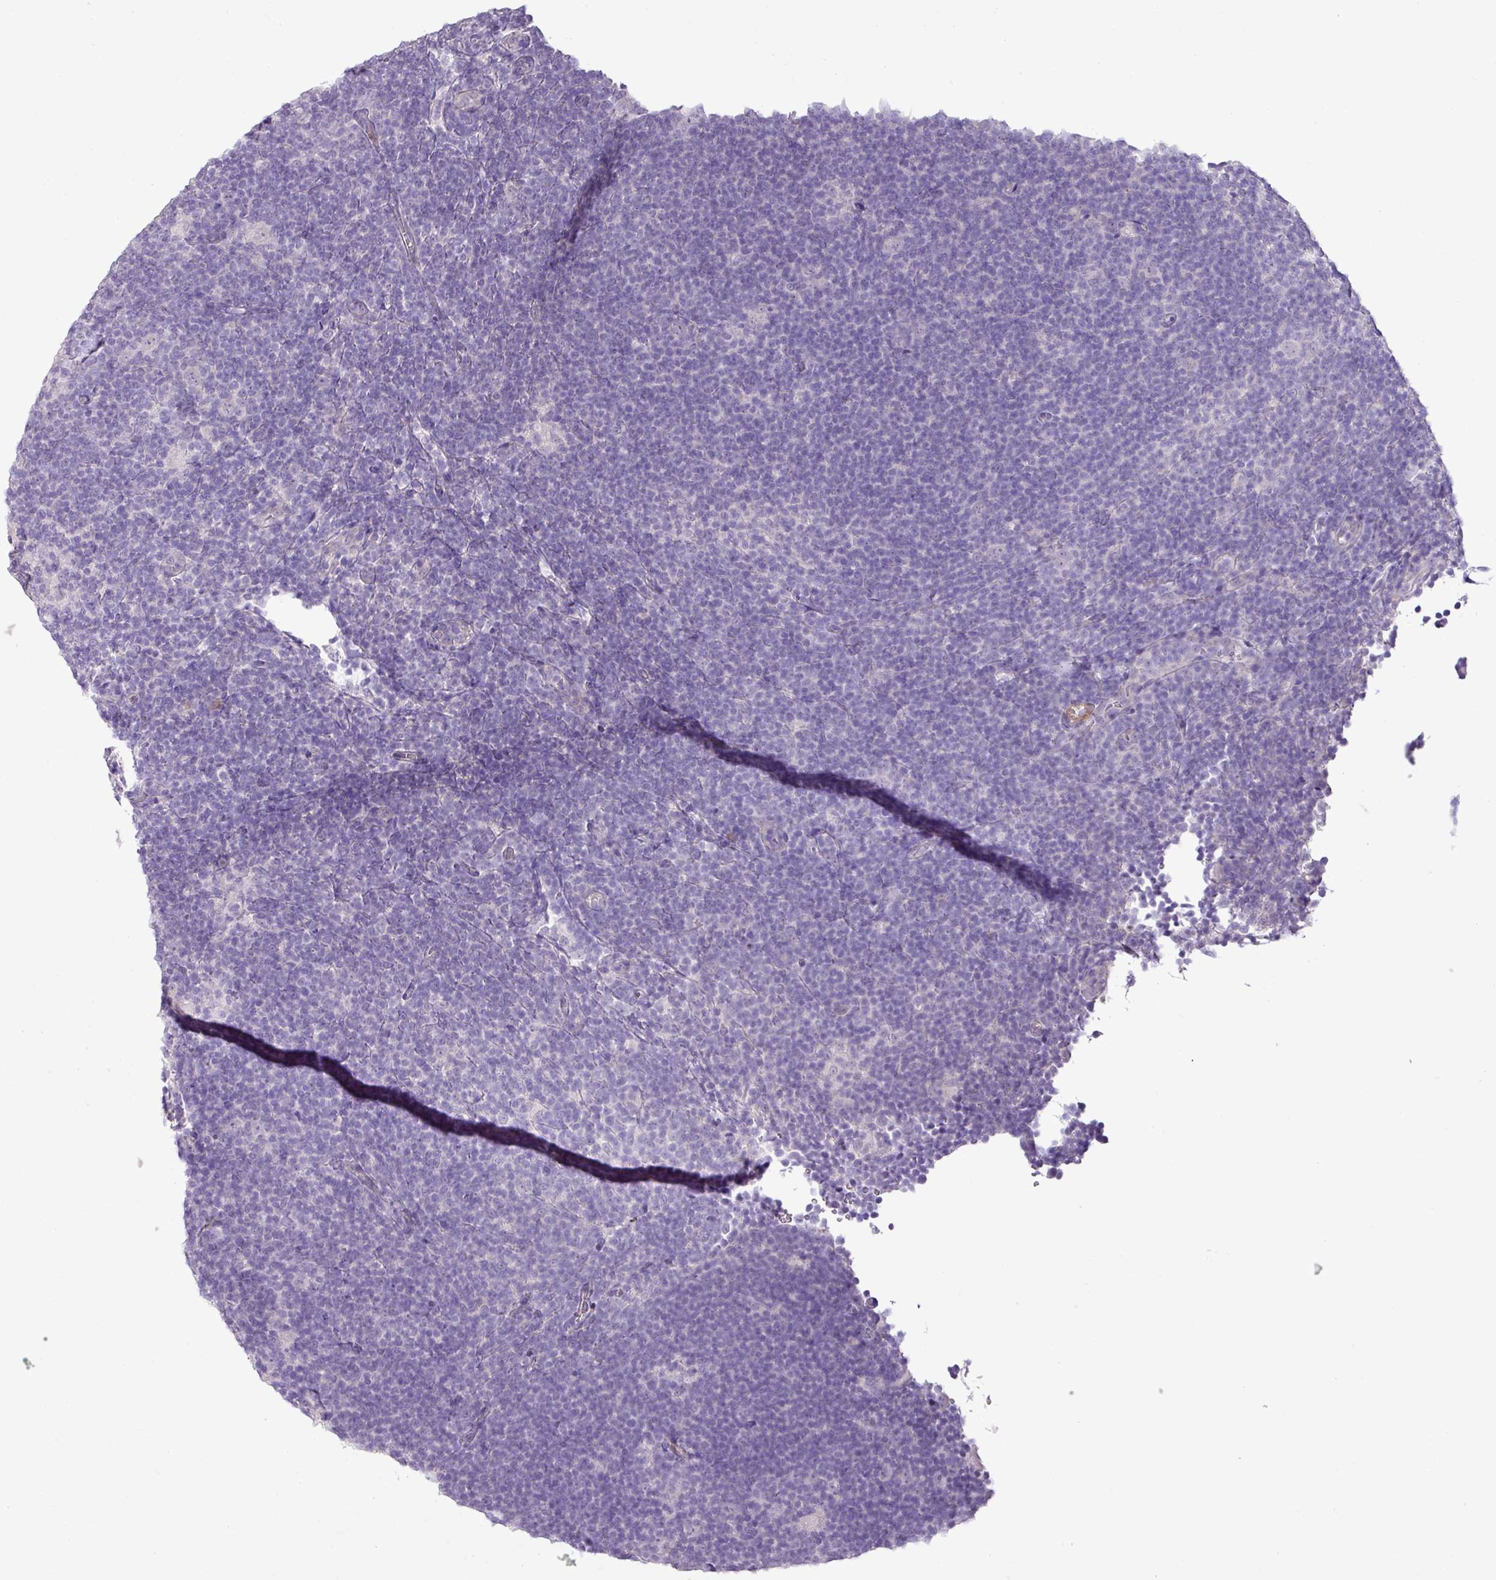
{"staining": {"intensity": "negative", "quantity": "none", "location": "none"}, "tissue": "lymphoma", "cell_type": "Tumor cells", "image_type": "cancer", "snomed": [{"axis": "morphology", "description": "Hodgkin's disease, NOS"}, {"axis": "topography", "description": "Lymph node"}], "caption": "IHC histopathology image of human Hodgkin's disease stained for a protein (brown), which reveals no expression in tumor cells. Nuclei are stained in blue.", "gene": "DIP2A", "patient": {"sex": "female", "age": 57}}